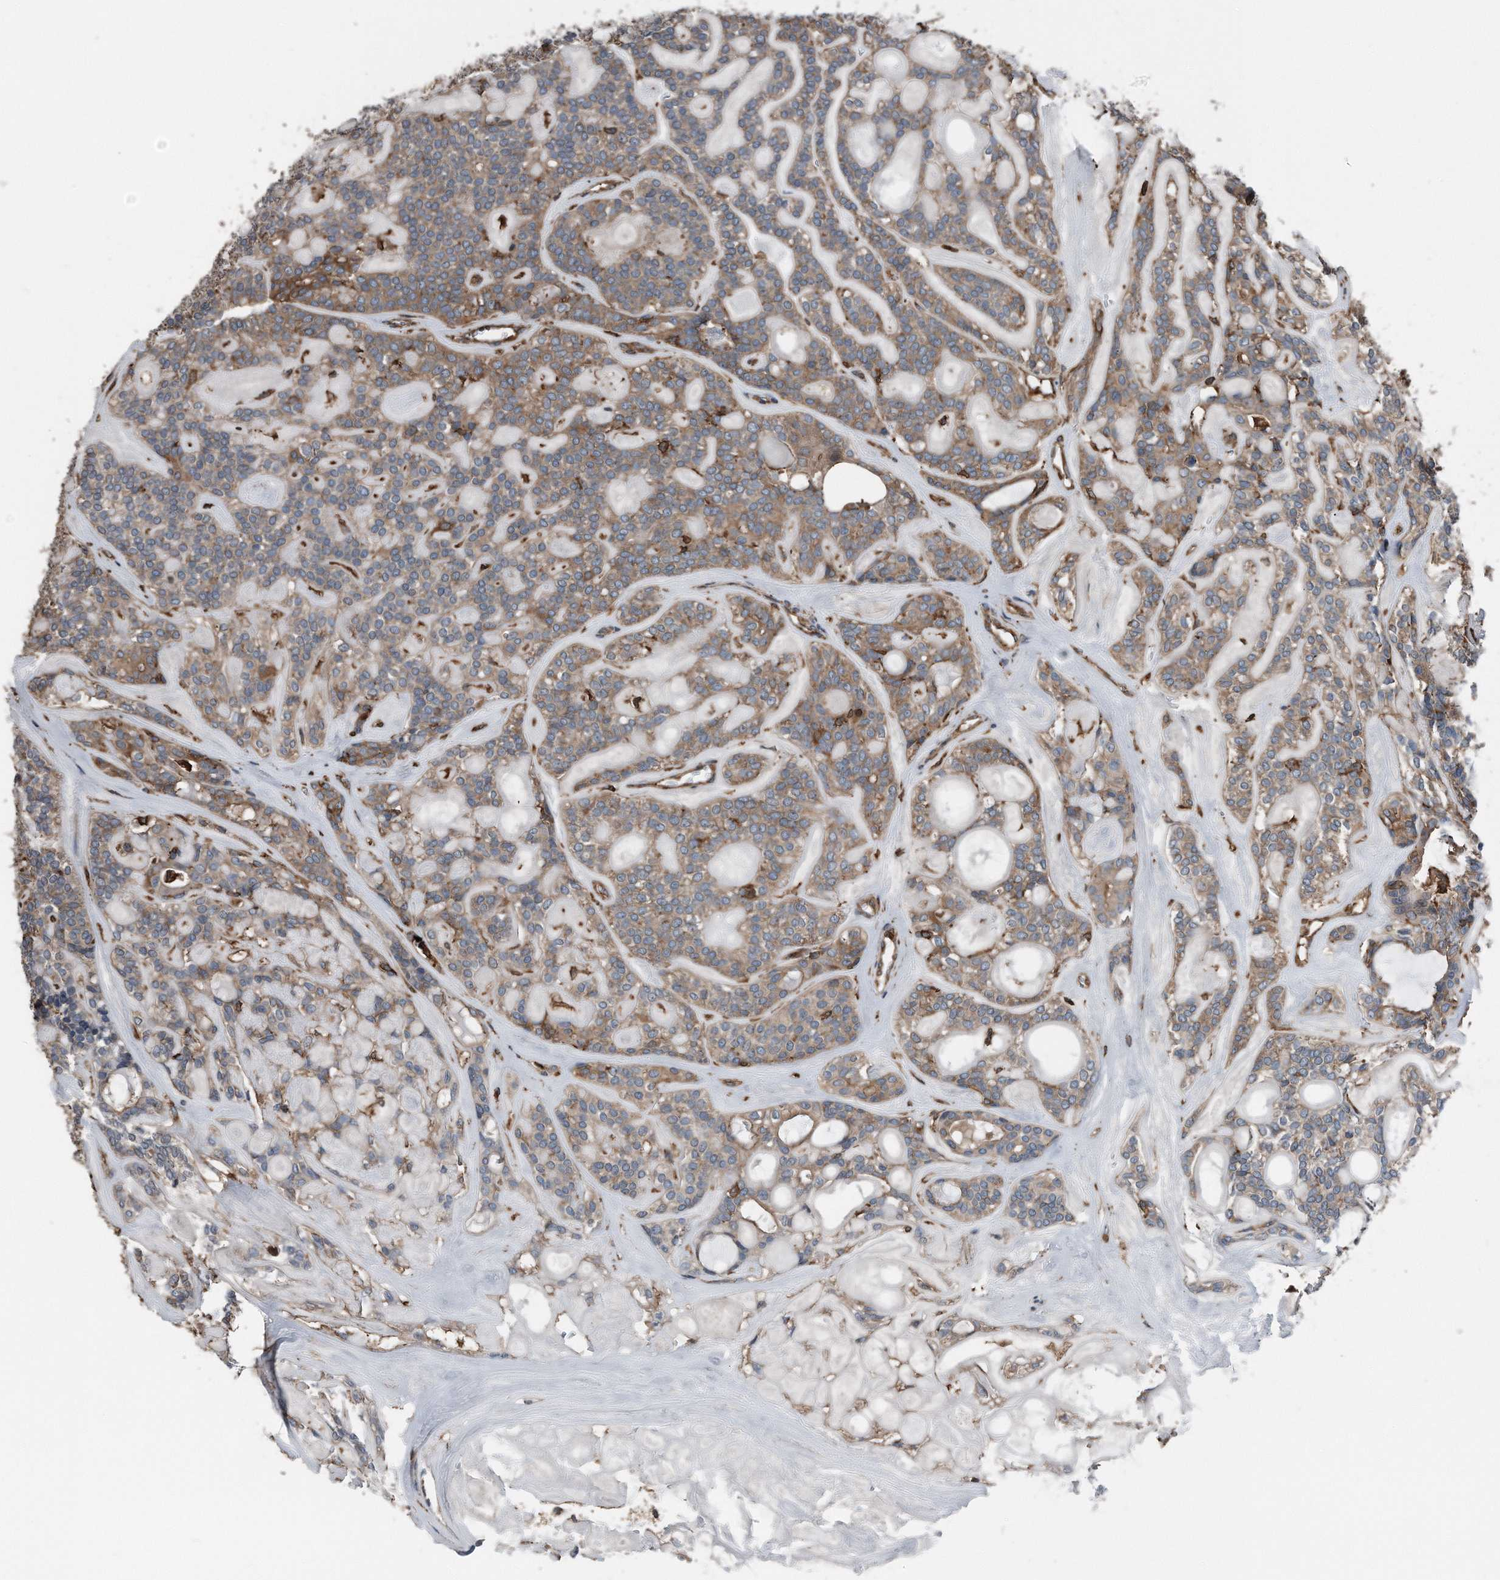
{"staining": {"intensity": "moderate", "quantity": ">75%", "location": "cytoplasmic/membranous"}, "tissue": "head and neck cancer", "cell_type": "Tumor cells", "image_type": "cancer", "snomed": [{"axis": "morphology", "description": "Adenocarcinoma, NOS"}, {"axis": "topography", "description": "Head-Neck"}], "caption": "Adenocarcinoma (head and neck) stained with a protein marker exhibits moderate staining in tumor cells.", "gene": "RSPO3", "patient": {"sex": "male", "age": 66}}